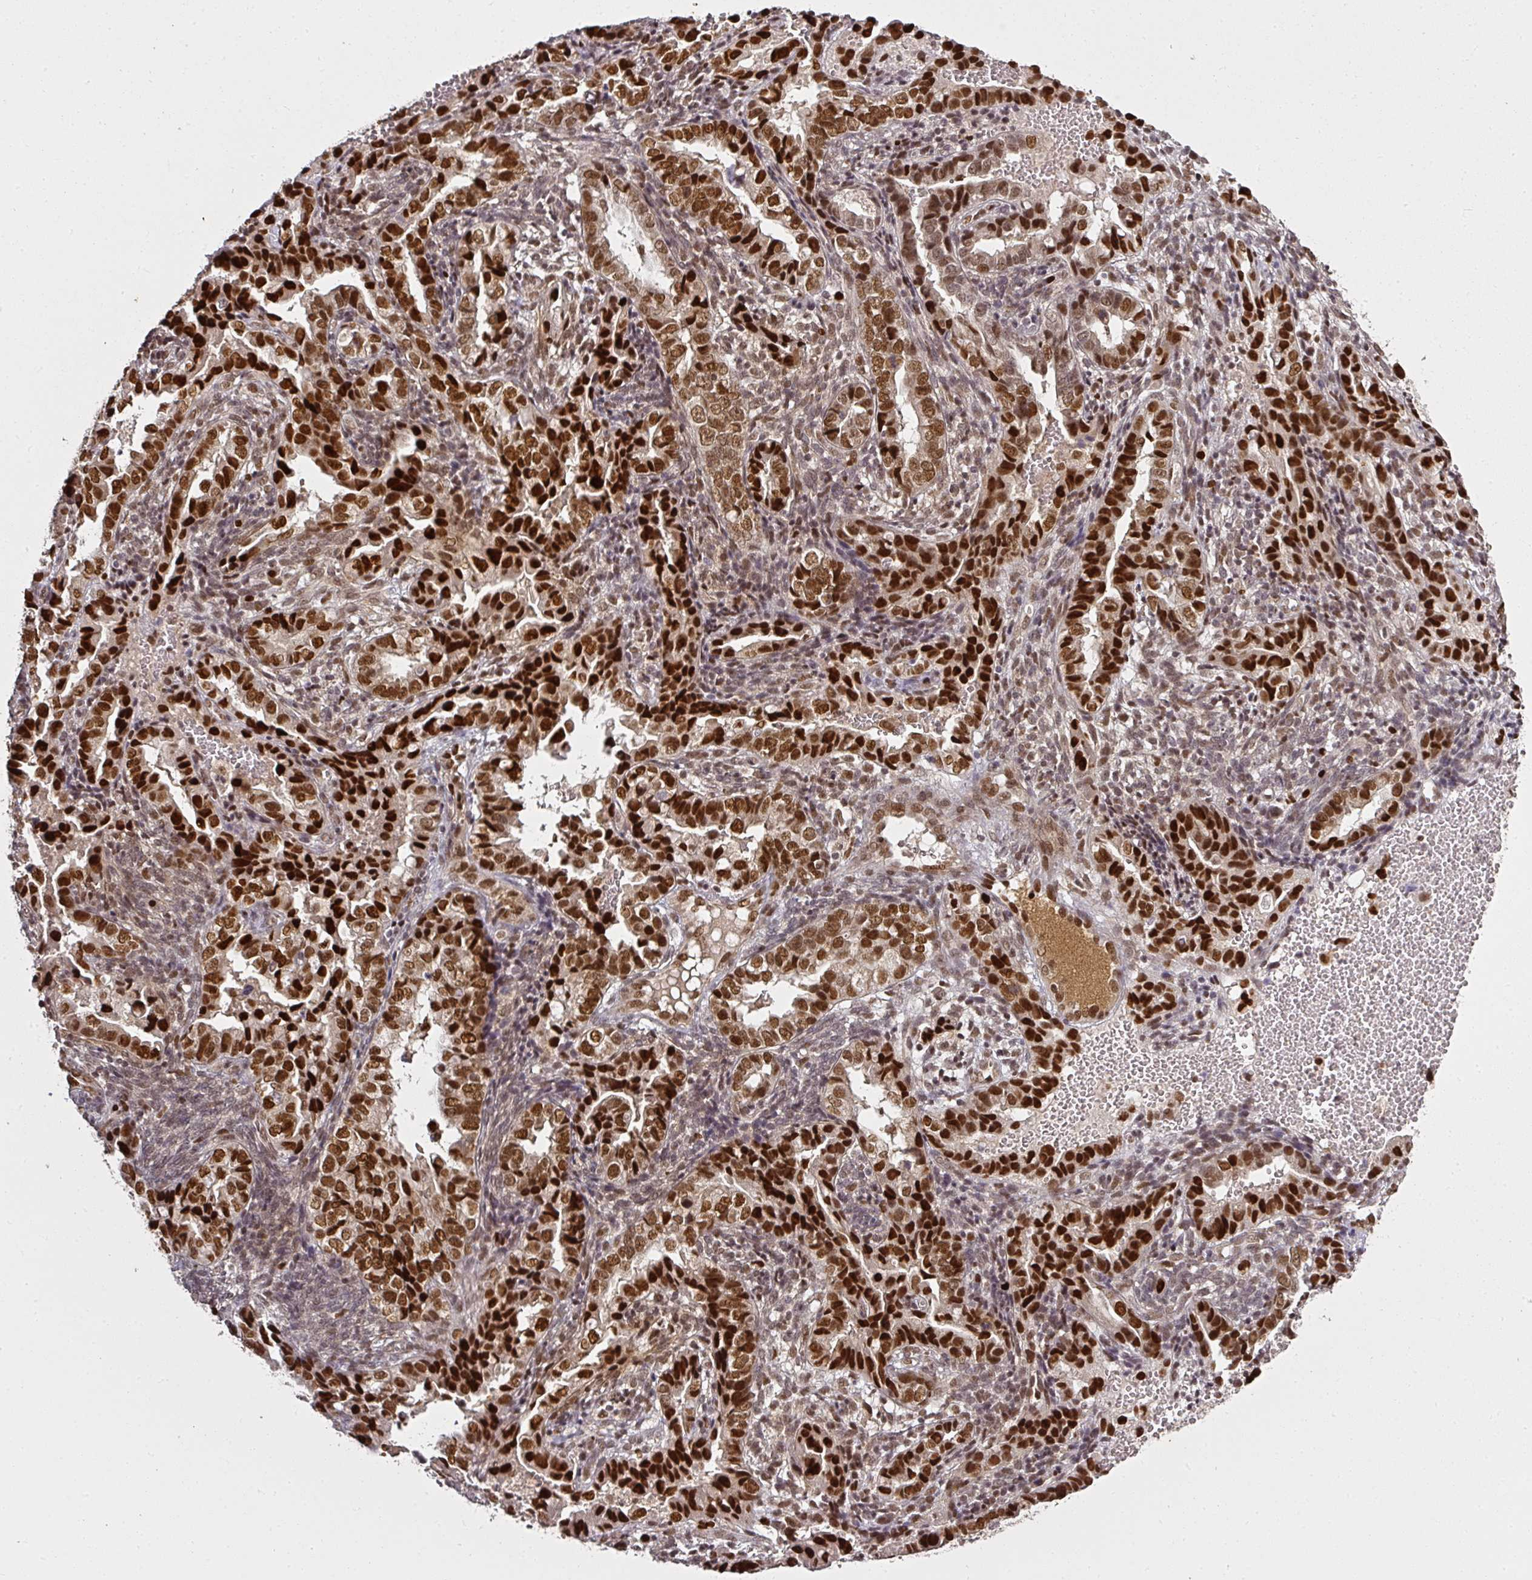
{"staining": {"intensity": "strong", "quantity": ">75%", "location": "nuclear"}, "tissue": "endometrial cancer", "cell_type": "Tumor cells", "image_type": "cancer", "snomed": [{"axis": "morphology", "description": "Adenocarcinoma, NOS"}, {"axis": "topography", "description": "Endometrium"}], "caption": "Human endometrial cancer stained with a brown dye demonstrates strong nuclear positive expression in about >75% of tumor cells.", "gene": "GPRIN2", "patient": {"sex": "female", "age": 57}}